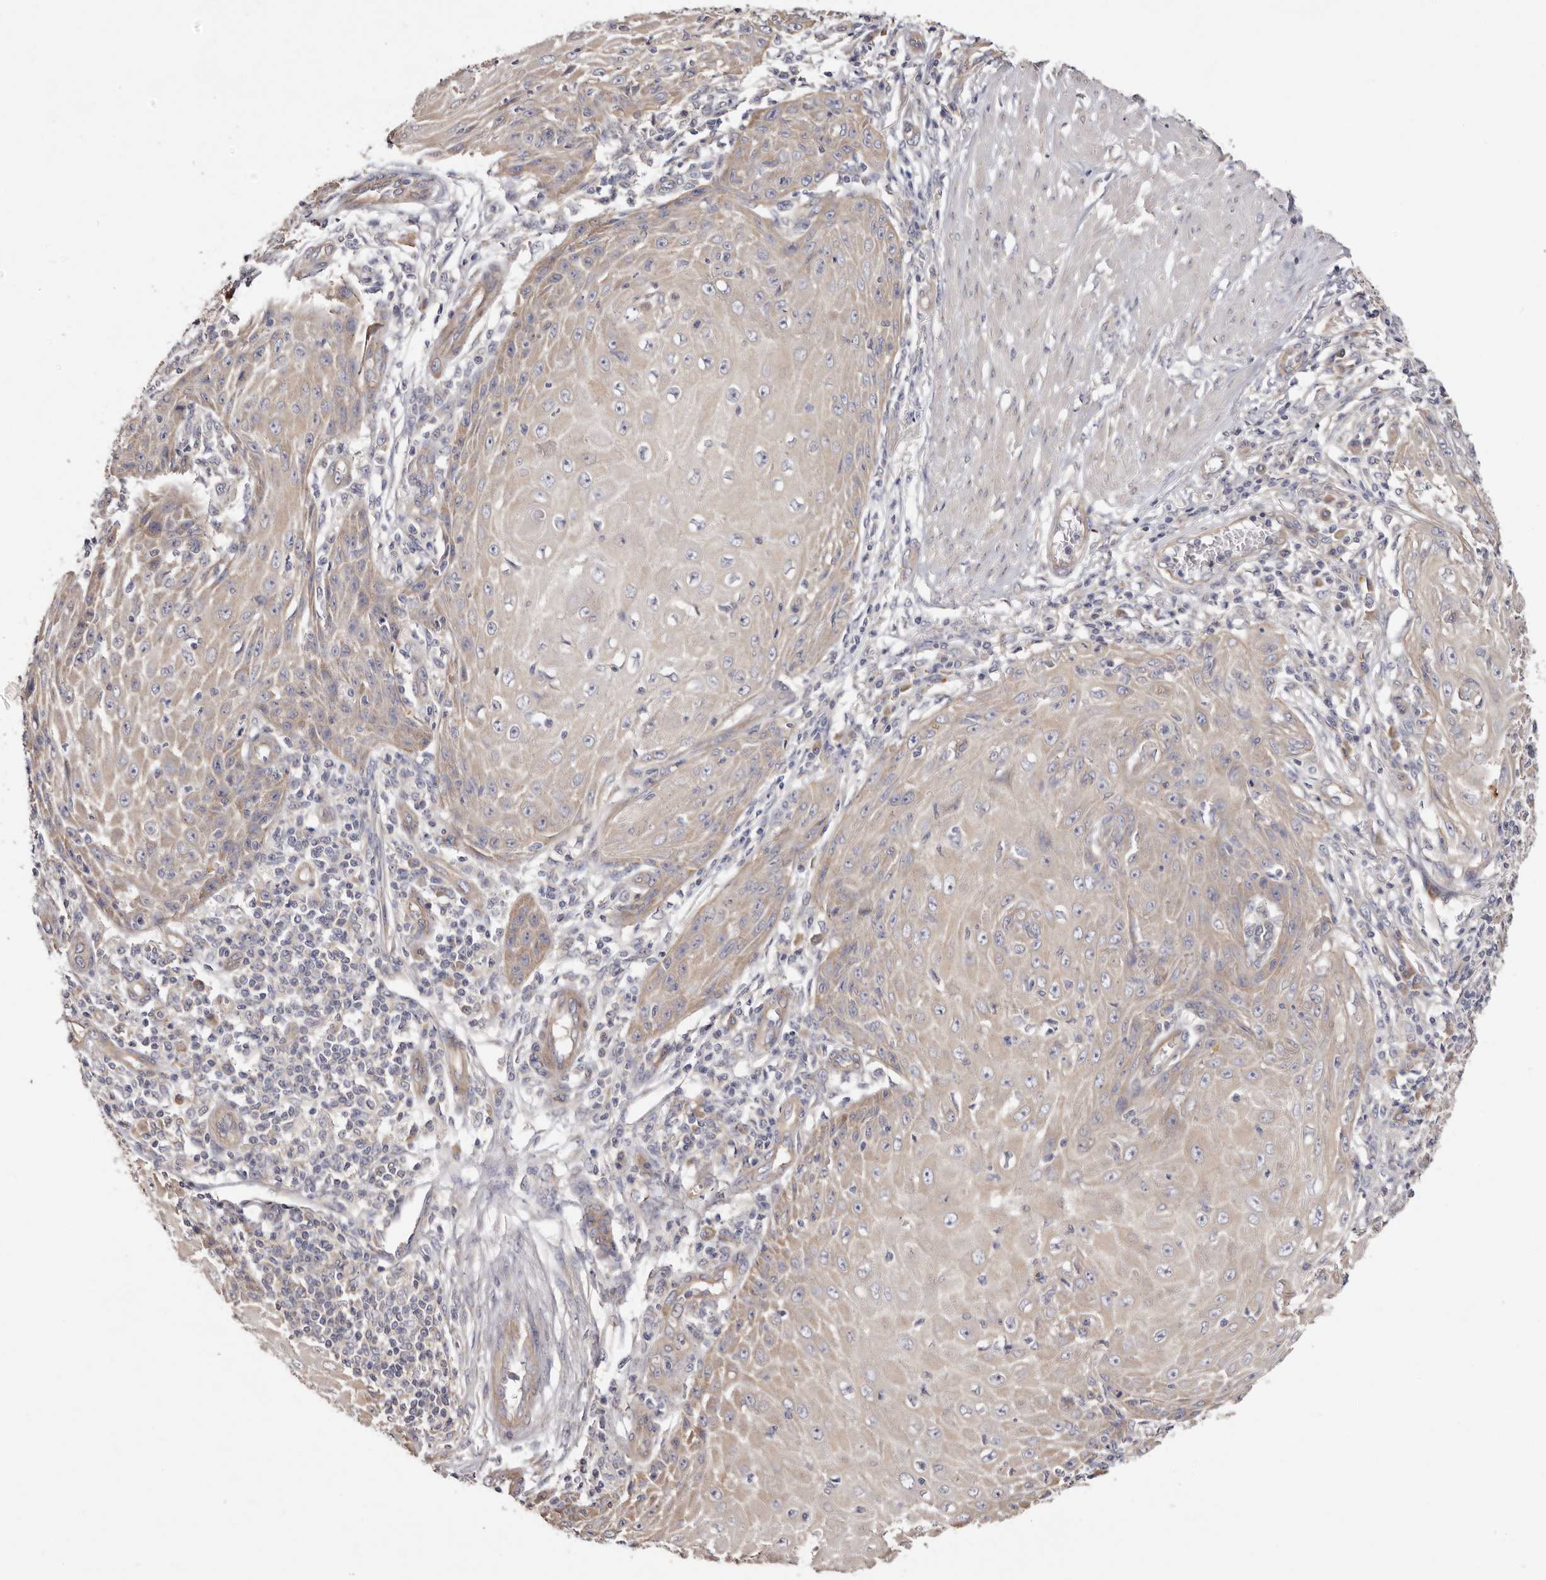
{"staining": {"intensity": "weak", "quantity": "<25%", "location": "cytoplasmic/membranous"}, "tissue": "skin cancer", "cell_type": "Tumor cells", "image_type": "cancer", "snomed": [{"axis": "morphology", "description": "Squamous cell carcinoma, NOS"}, {"axis": "topography", "description": "Skin"}], "caption": "This is an immunohistochemistry (IHC) photomicrograph of human skin cancer (squamous cell carcinoma). There is no positivity in tumor cells.", "gene": "FAM167B", "patient": {"sex": "female", "age": 73}}